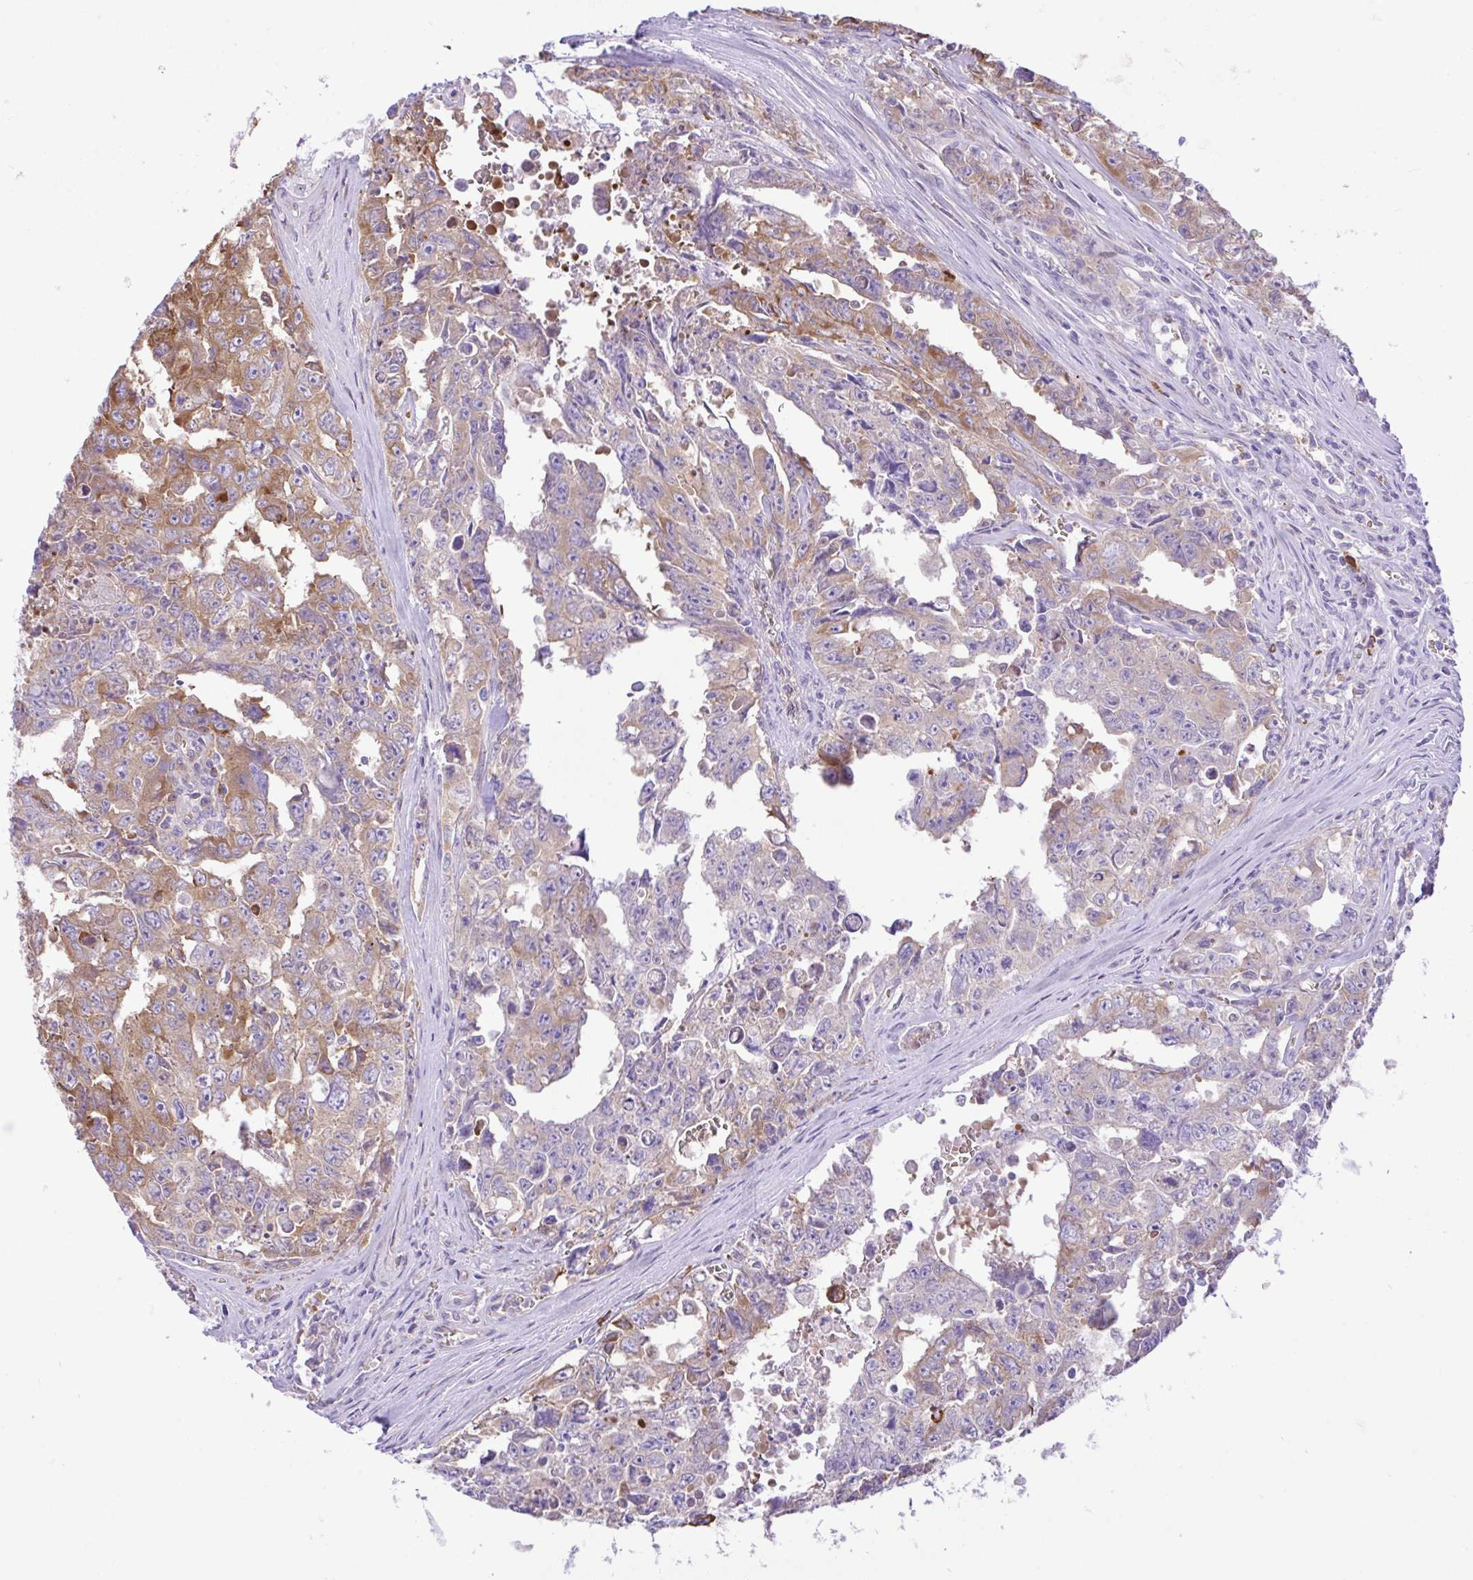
{"staining": {"intensity": "moderate", "quantity": "25%-75%", "location": "cytoplasmic/membranous"}, "tissue": "testis cancer", "cell_type": "Tumor cells", "image_type": "cancer", "snomed": [{"axis": "morphology", "description": "Carcinoma, Embryonal, NOS"}, {"axis": "topography", "description": "Testis"}], "caption": "Testis cancer stained with DAB (3,3'-diaminobenzidine) immunohistochemistry shows medium levels of moderate cytoplasmic/membranous staining in approximately 25%-75% of tumor cells.", "gene": "EEF1A2", "patient": {"sex": "male", "age": 24}}